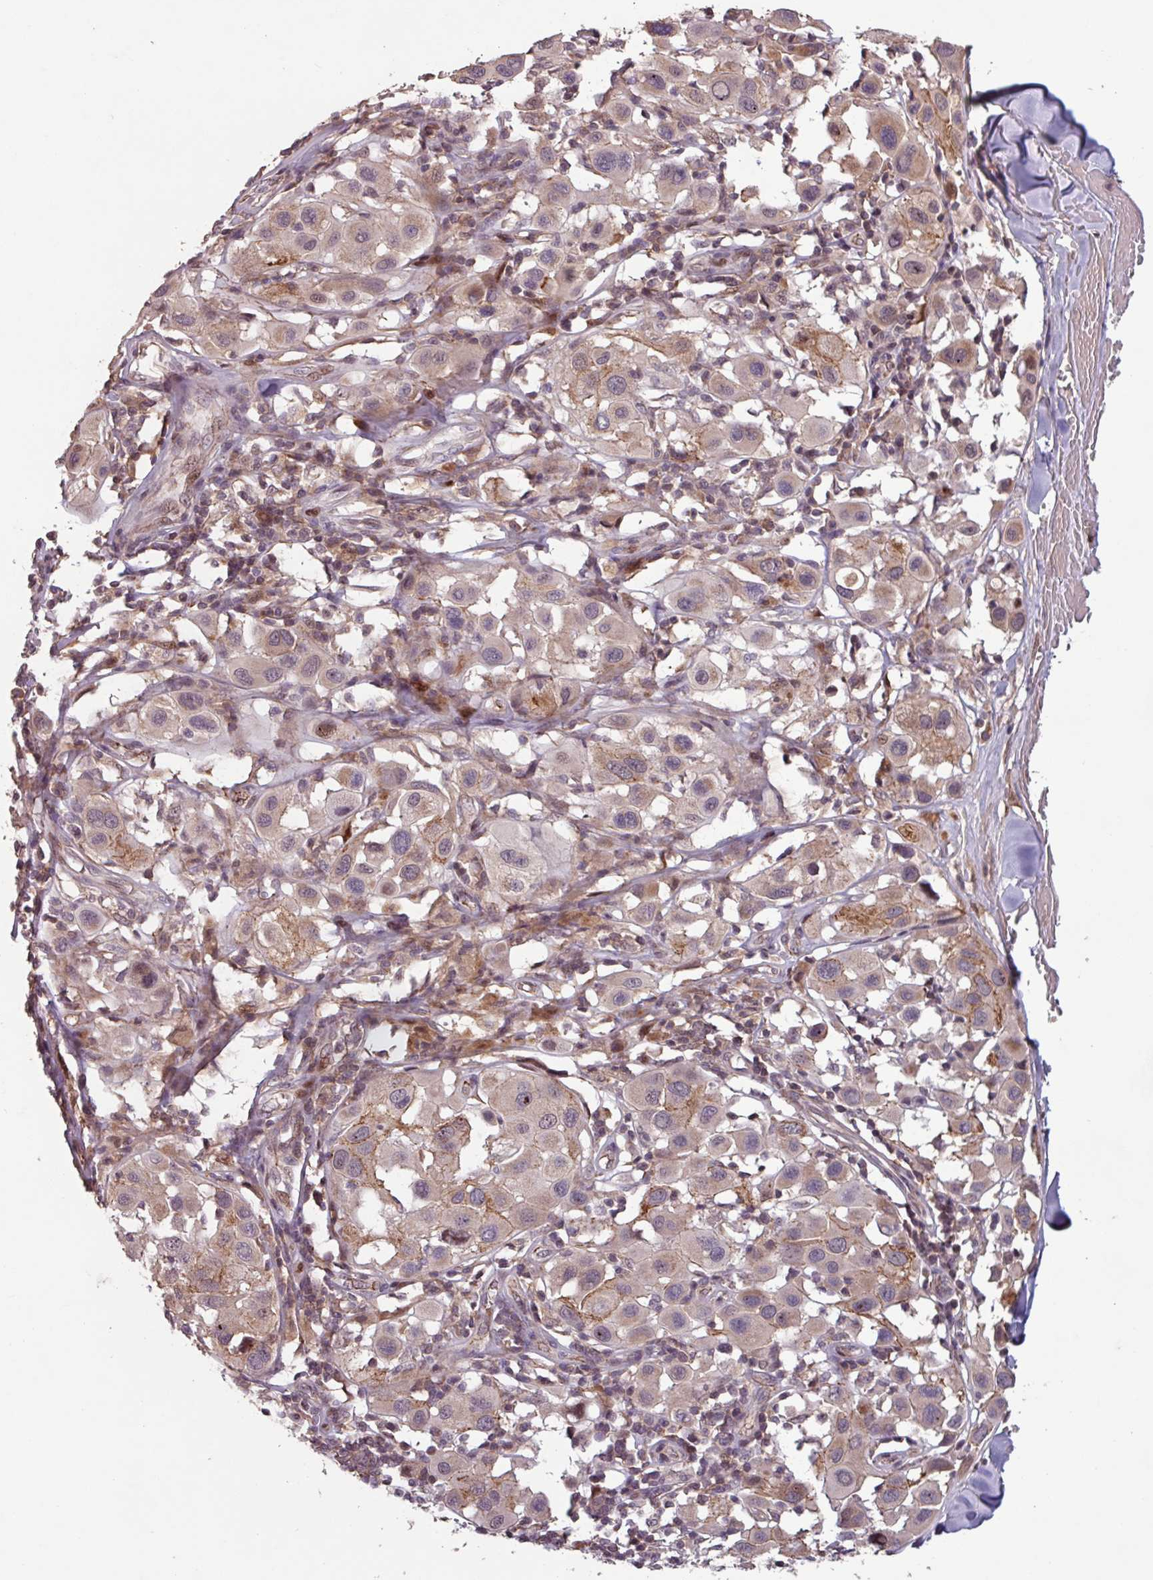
{"staining": {"intensity": "moderate", "quantity": "<25%", "location": "cytoplasmic/membranous,nuclear"}, "tissue": "melanoma", "cell_type": "Tumor cells", "image_type": "cancer", "snomed": [{"axis": "morphology", "description": "Malignant melanoma, Metastatic site"}, {"axis": "topography", "description": "Skin"}], "caption": "Human melanoma stained for a protein (brown) demonstrates moderate cytoplasmic/membranous and nuclear positive positivity in about <25% of tumor cells.", "gene": "TMEM88", "patient": {"sex": "male", "age": 41}}